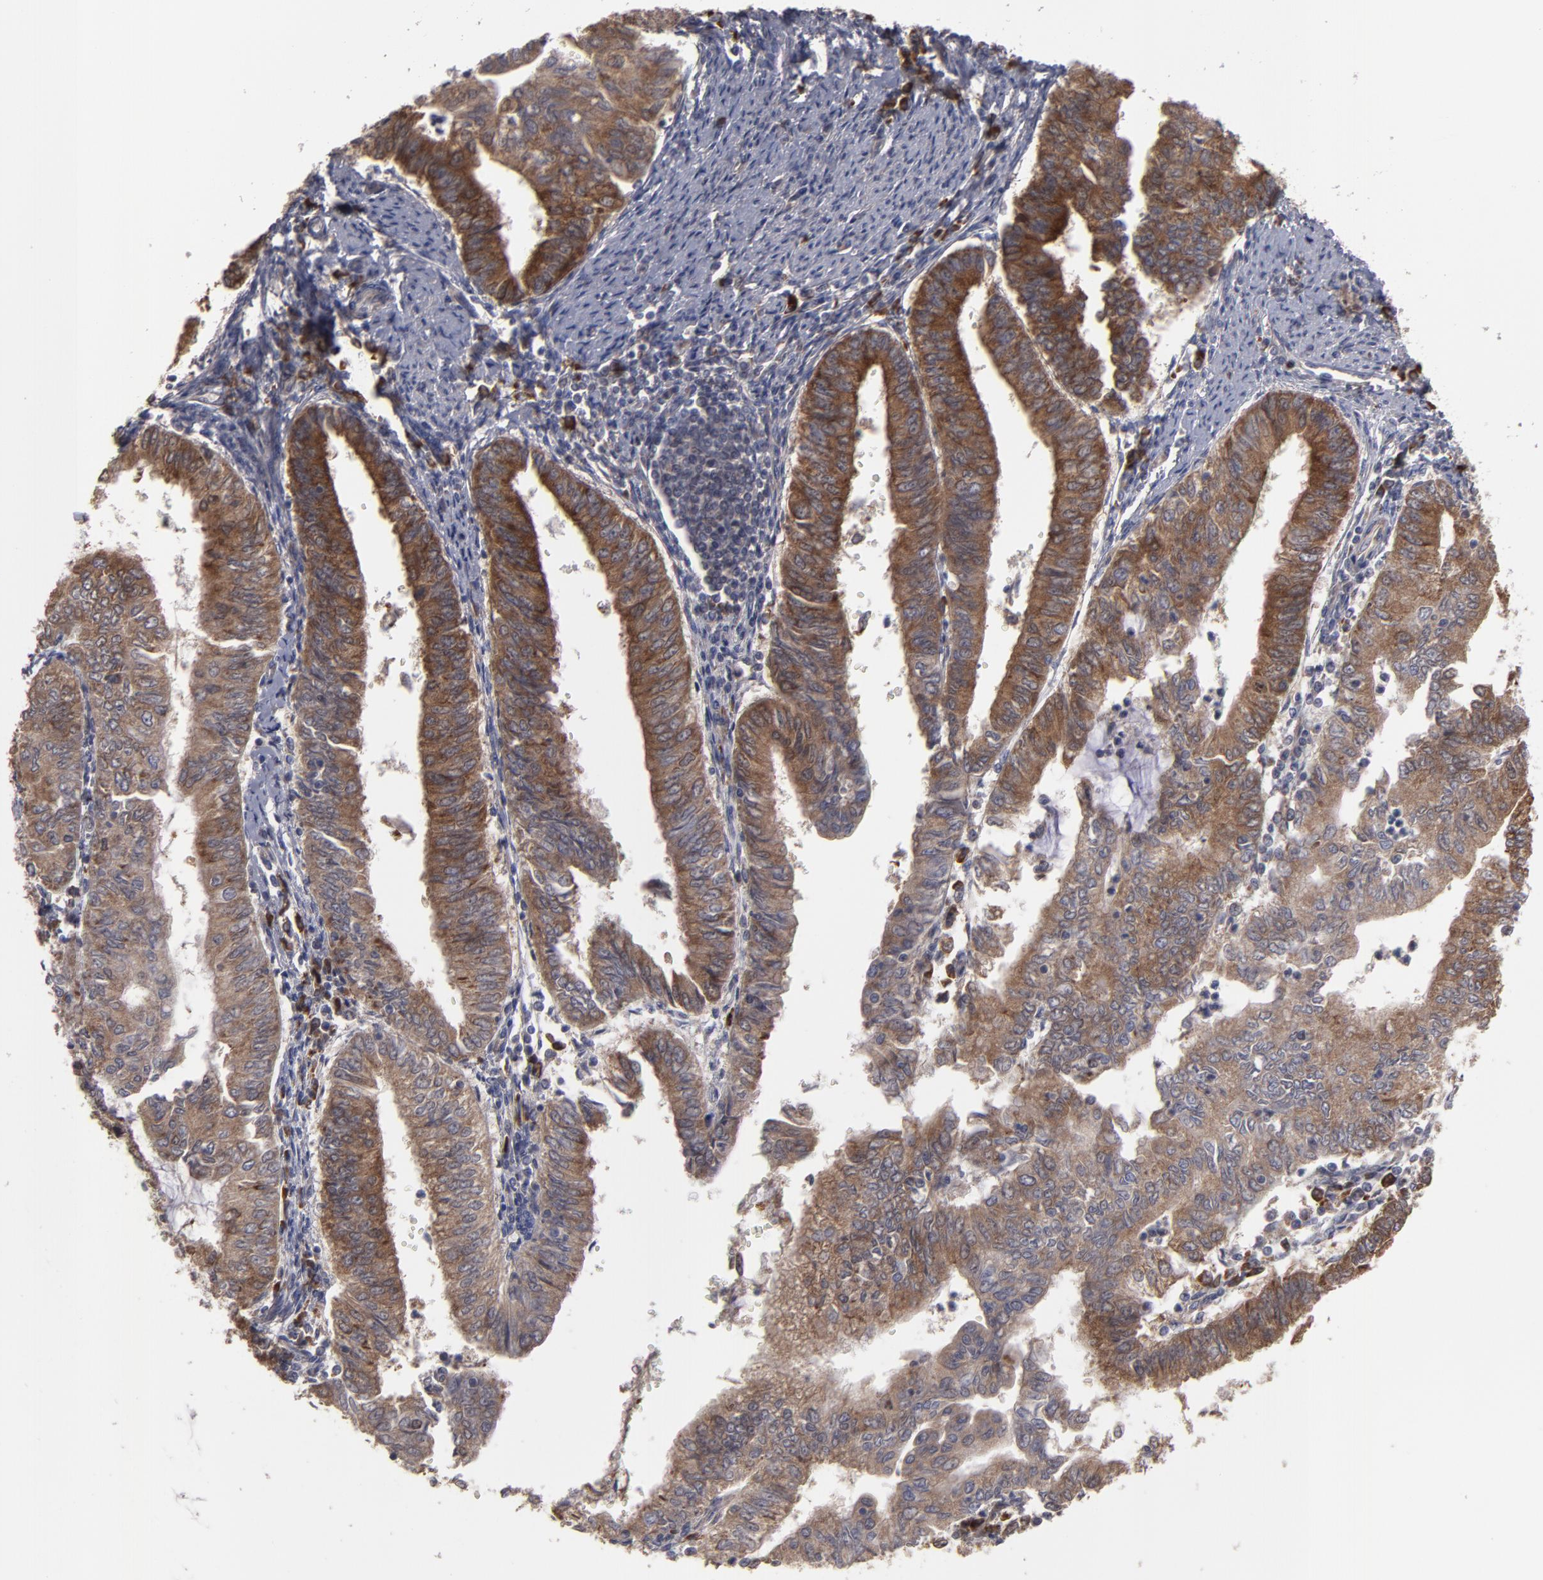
{"staining": {"intensity": "moderate", "quantity": ">75%", "location": "cytoplasmic/membranous"}, "tissue": "endometrial cancer", "cell_type": "Tumor cells", "image_type": "cancer", "snomed": [{"axis": "morphology", "description": "Adenocarcinoma, NOS"}, {"axis": "topography", "description": "Endometrium"}], "caption": "This image exhibits immunohistochemistry staining of human adenocarcinoma (endometrial), with medium moderate cytoplasmic/membranous staining in approximately >75% of tumor cells.", "gene": "SND1", "patient": {"sex": "female", "age": 66}}